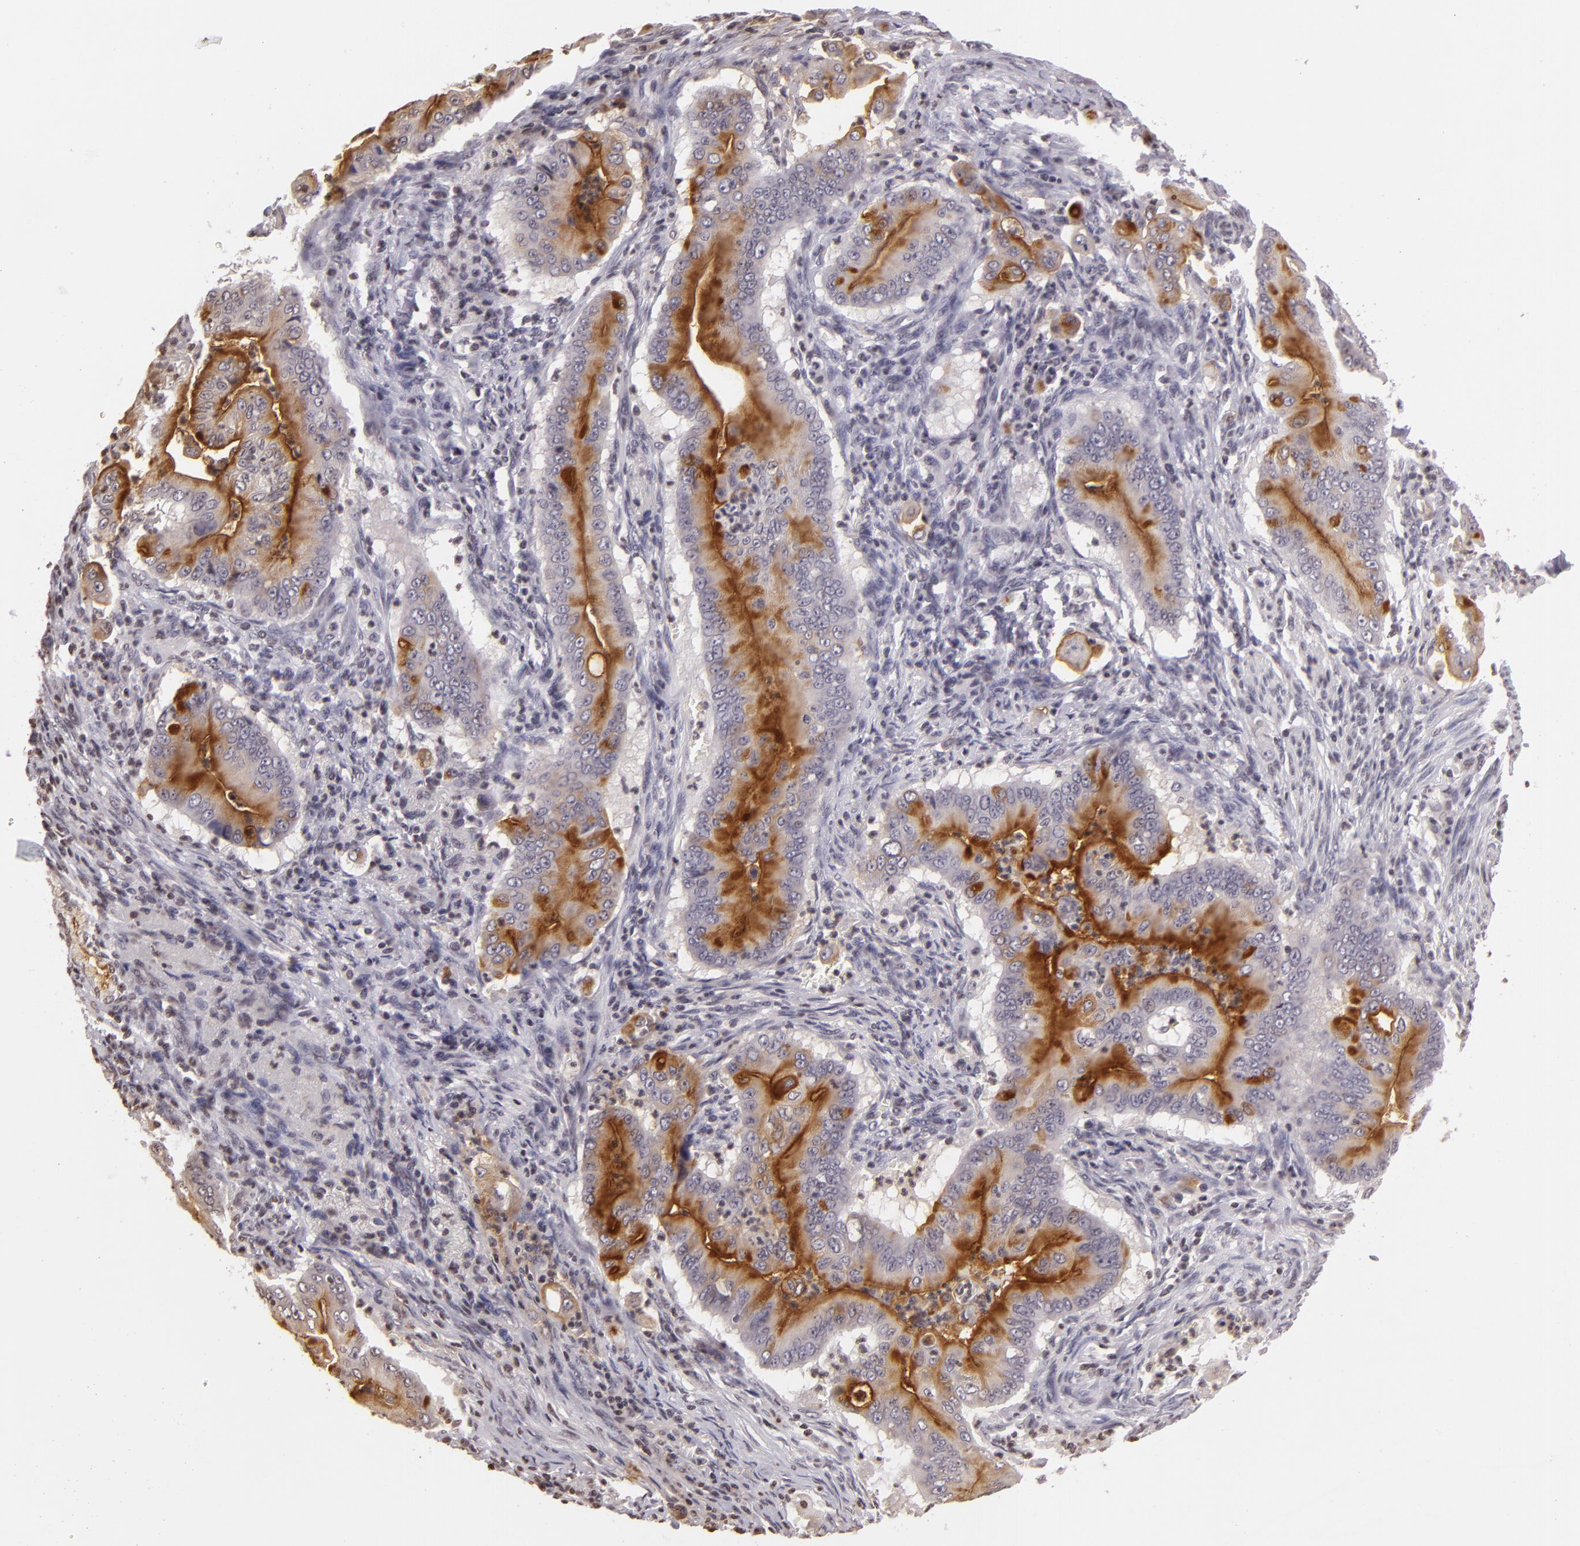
{"staining": {"intensity": "moderate", "quantity": "25%-75%", "location": "cytoplasmic/membranous"}, "tissue": "pancreatic cancer", "cell_type": "Tumor cells", "image_type": "cancer", "snomed": [{"axis": "morphology", "description": "Adenocarcinoma, NOS"}, {"axis": "topography", "description": "Pancreas"}], "caption": "IHC (DAB) staining of human pancreatic cancer displays moderate cytoplasmic/membranous protein expression in about 25%-75% of tumor cells.", "gene": "MUC1", "patient": {"sex": "male", "age": 62}}